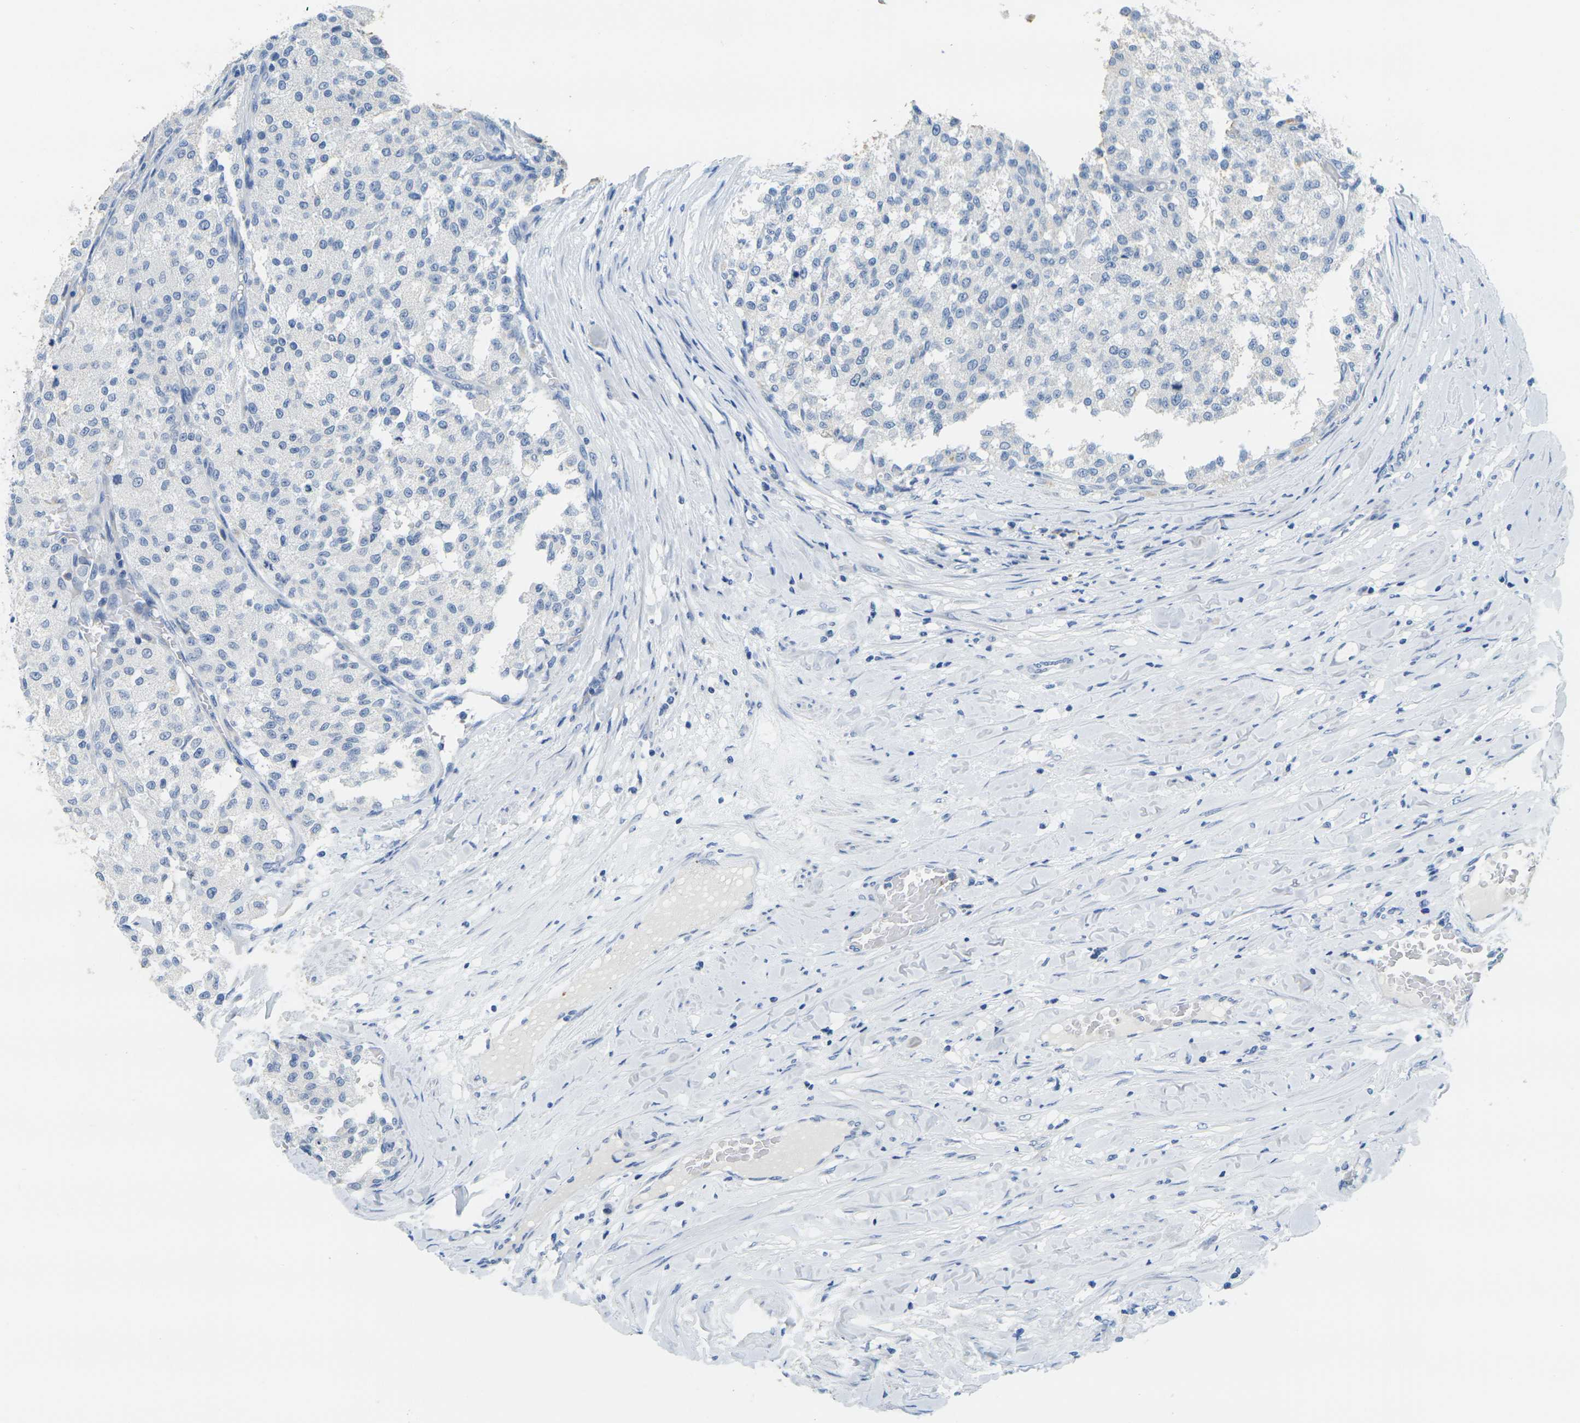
{"staining": {"intensity": "negative", "quantity": "none", "location": "none"}, "tissue": "testis cancer", "cell_type": "Tumor cells", "image_type": "cancer", "snomed": [{"axis": "morphology", "description": "Seminoma, NOS"}, {"axis": "topography", "description": "Testis"}], "caption": "Tumor cells are negative for brown protein staining in testis seminoma.", "gene": "FAM3D", "patient": {"sex": "male", "age": 59}}